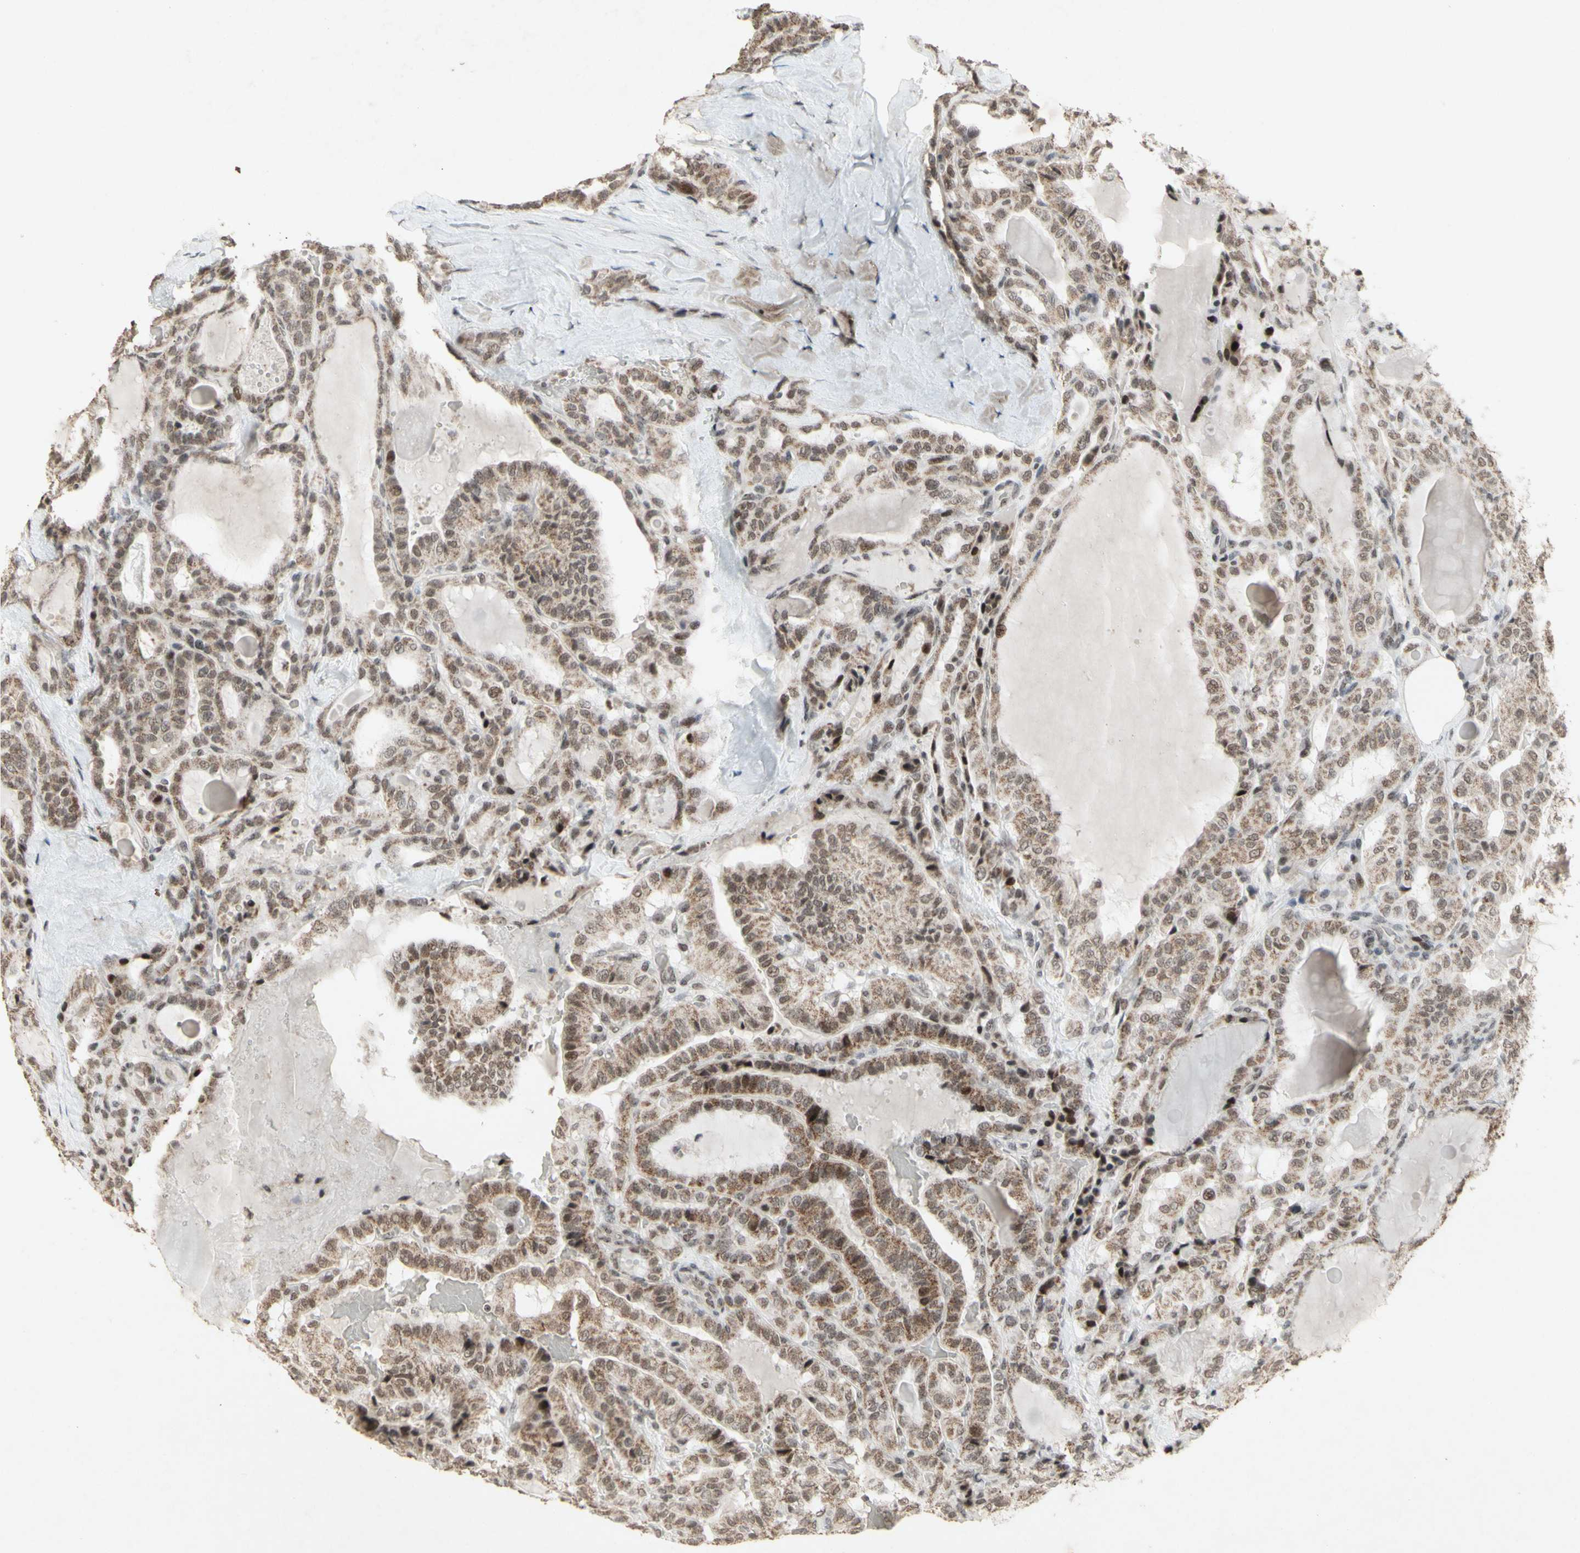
{"staining": {"intensity": "moderate", "quantity": ">75%", "location": "cytoplasmic/membranous,nuclear"}, "tissue": "thyroid cancer", "cell_type": "Tumor cells", "image_type": "cancer", "snomed": [{"axis": "morphology", "description": "Papillary adenocarcinoma, NOS"}, {"axis": "topography", "description": "Thyroid gland"}], "caption": "A histopathology image of thyroid cancer stained for a protein shows moderate cytoplasmic/membranous and nuclear brown staining in tumor cells.", "gene": "CENPB", "patient": {"sex": "male", "age": 77}}